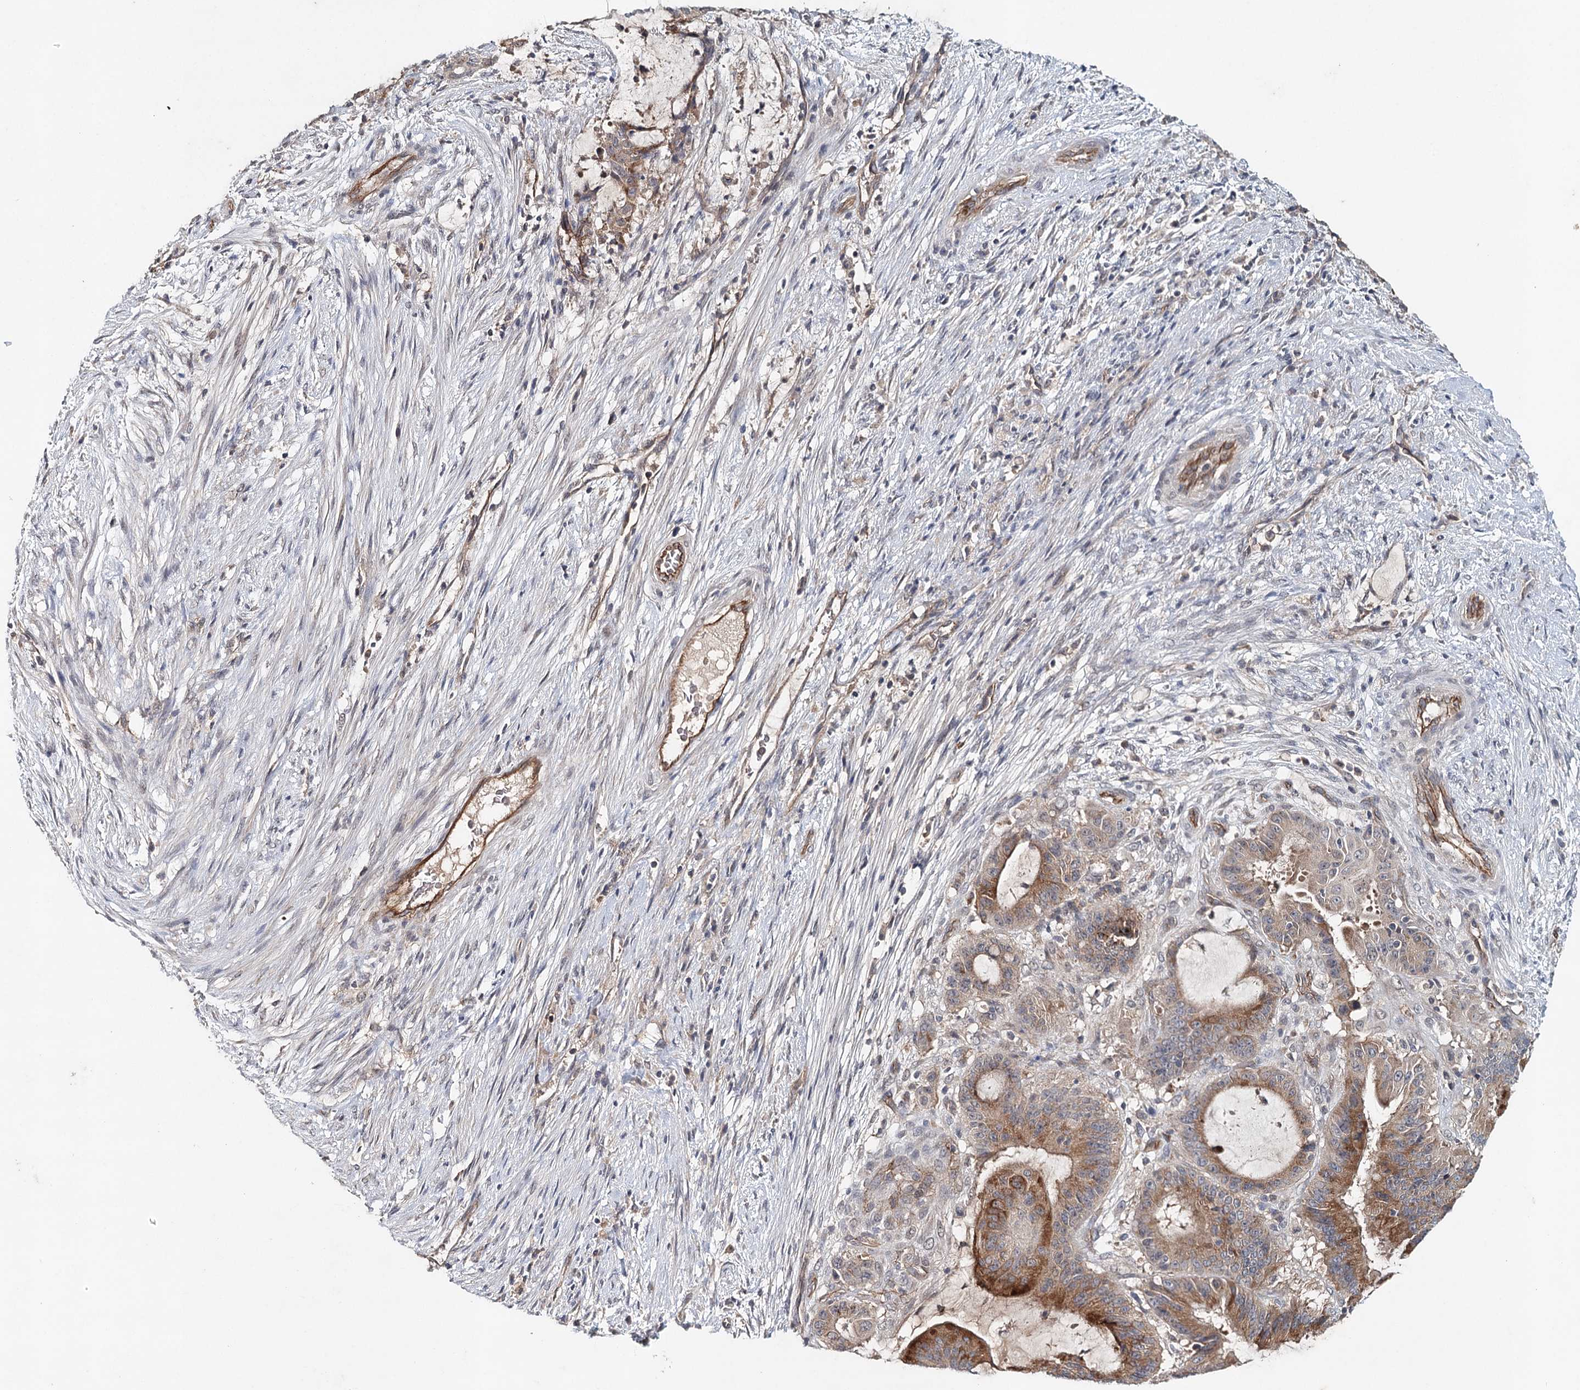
{"staining": {"intensity": "strong", "quantity": "25%-75%", "location": "cytoplasmic/membranous"}, "tissue": "liver cancer", "cell_type": "Tumor cells", "image_type": "cancer", "snomed": [{"axis": "morphology", "description": "Normal tissue, NOS"}, {"axis": "morphology", "description": "Cholangiocarcinoma"}, {"axis": "topography", "description": "Liver"}, {"axis": "topography", "description": "Peripheral nerve tissue"}], "caption": "Immunohistochemical staining of liver cancer demonstrates high levels of strong cytoplasmic/membranous expression in approximately 25%-75% of tumor cells.", "gene": "SYNPO", "patient": {"sex": "female", "age": 73}}